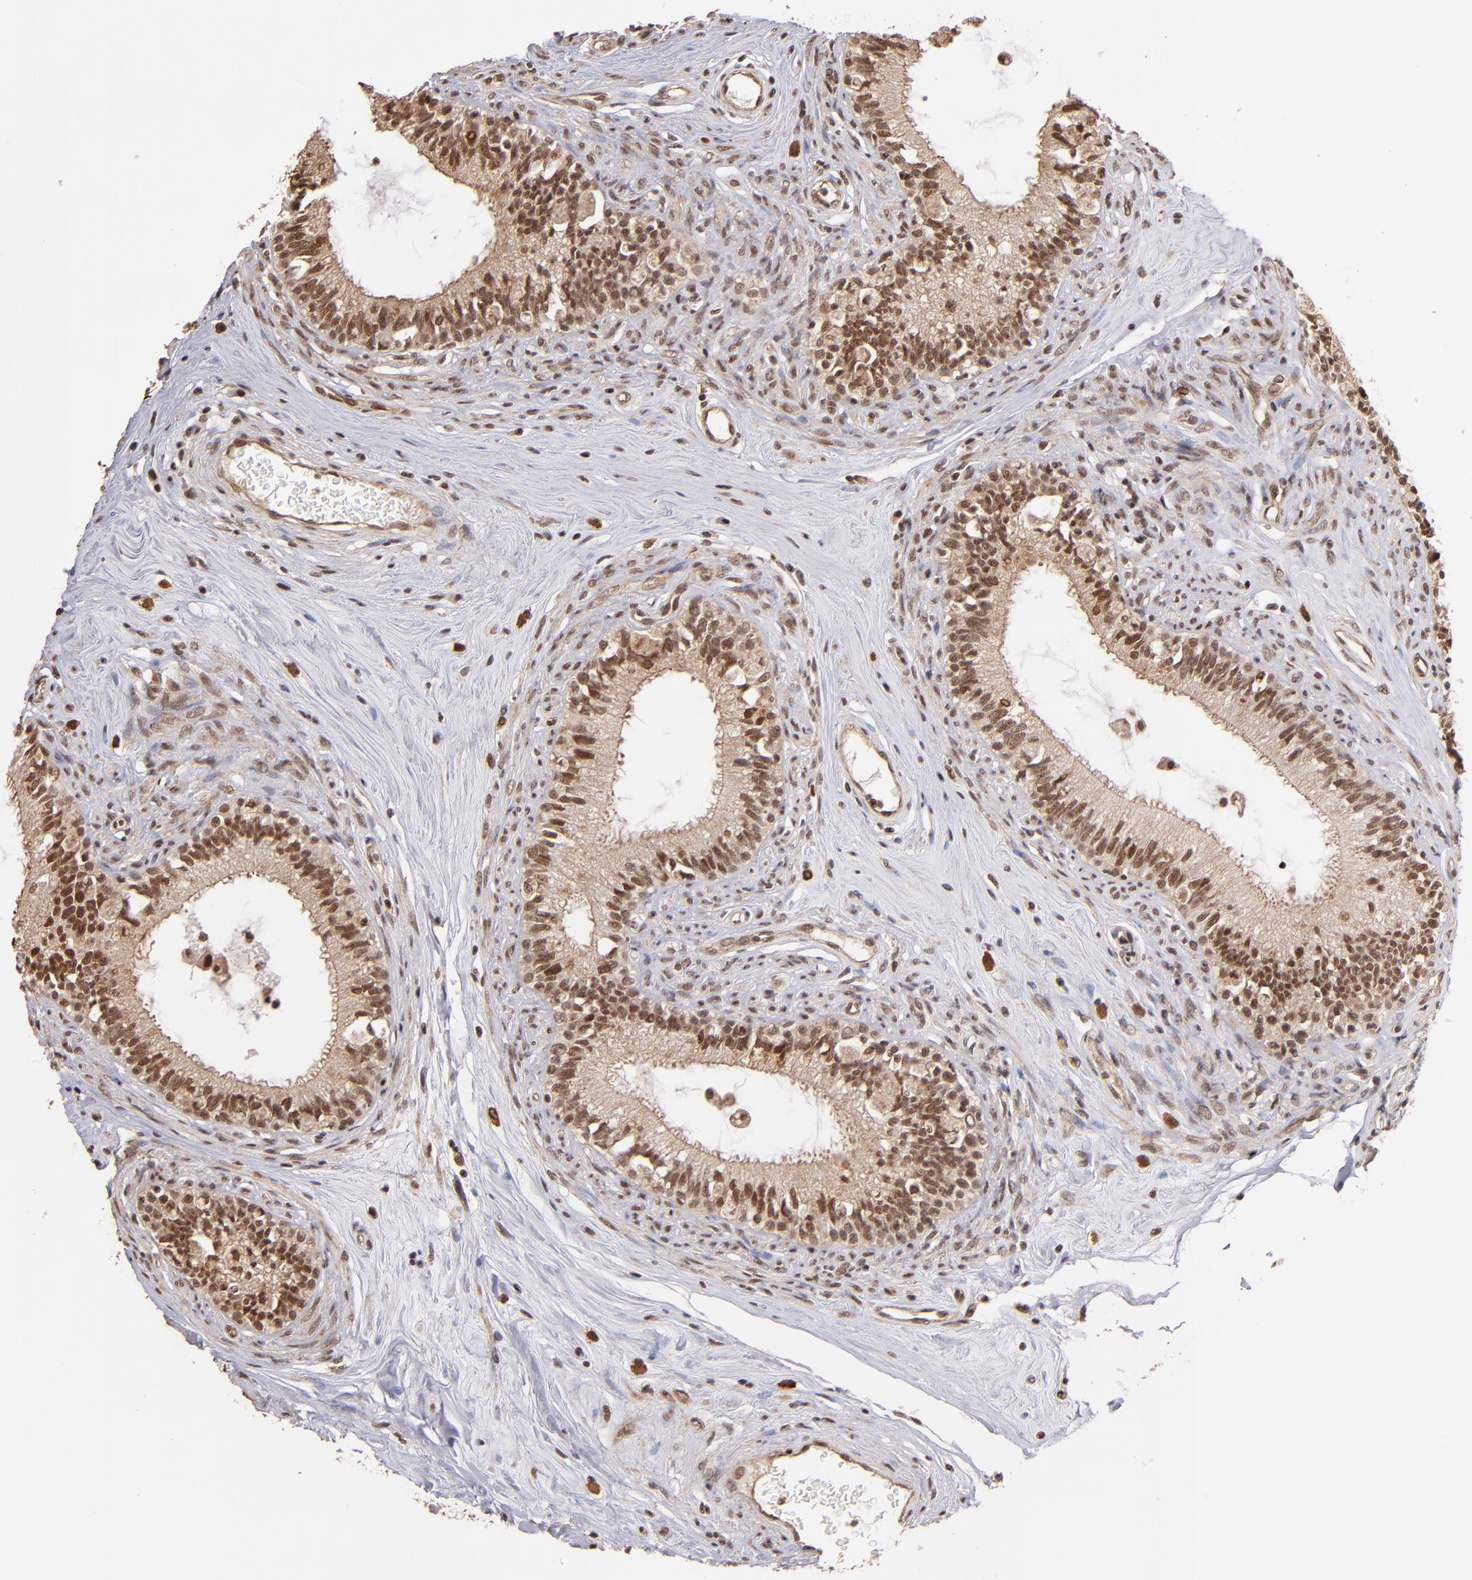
{"staining": {"intensity": "moderate", "quantity": ">75%", "location": "nuclear"}, "tissue": "epididymis", "cell_type": "Glandular cells", "image_type": "normal", "snomed": [{"axis": "morphology", "description": "Normal tissue, NOS"}, {"axis": "morphology", "description": "Inflammation, NOS"}, {"axis": "topography", "description": "Epididymis"}], "caption": "Immunohistochemistry staining of unremarkable epididymis, which reveals medium levels of moderate nuclear staining in approximately >75% of glandular cells indicating moderate nuclear protein expression. The staining was performed using DAB (brown) for protein detection and nuclei were counterstained in hematoxylin (blue).", "gene": "TERF2", "patient": {"sex": "male", "age": 84}}